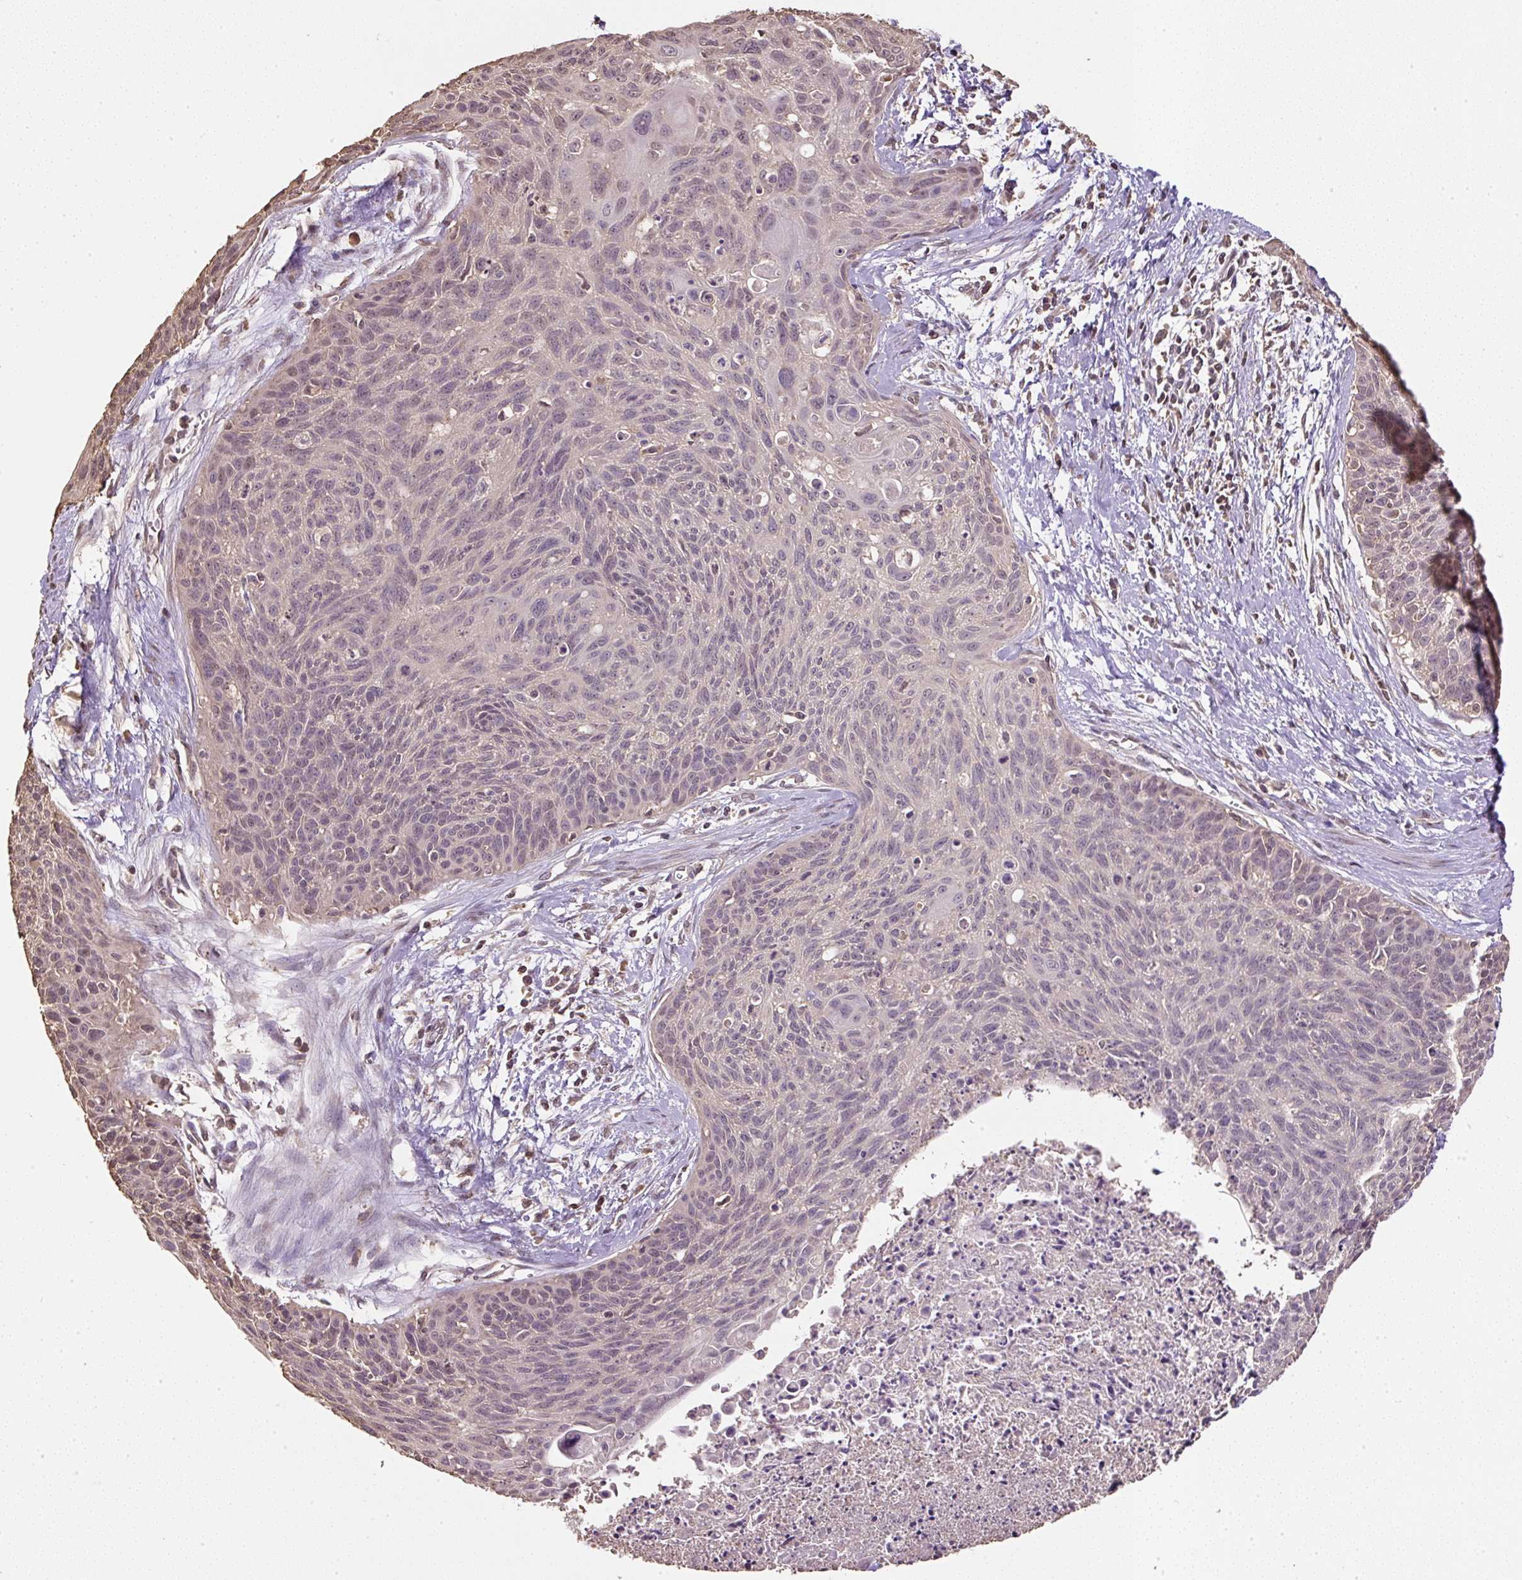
{"staining": {"intensity": "weak", "quantity": "25%-75%", "location": "nuclear"}, "tissue": "cervical cancer", "cell_type": "Tumor cells", "image_type": "cancer", "snomed": [{"axis": "morphology", "description": "Squamous cell carcinoma, NOS"}, {"axis": "topography", "description": "Cervix"}], "caption": "Immunohistochemistry histopathology image of neoplastic tissue: cervical squamous cell carcinoma stained using immunohistochemistry (IHC) shows low levels of weak protein expression localized specifically in the nuclear of tumor cells, appearing as a nuclear brown color.", "gene": "TMEM170B", "patient": {"sex": "female", "age": 55}}